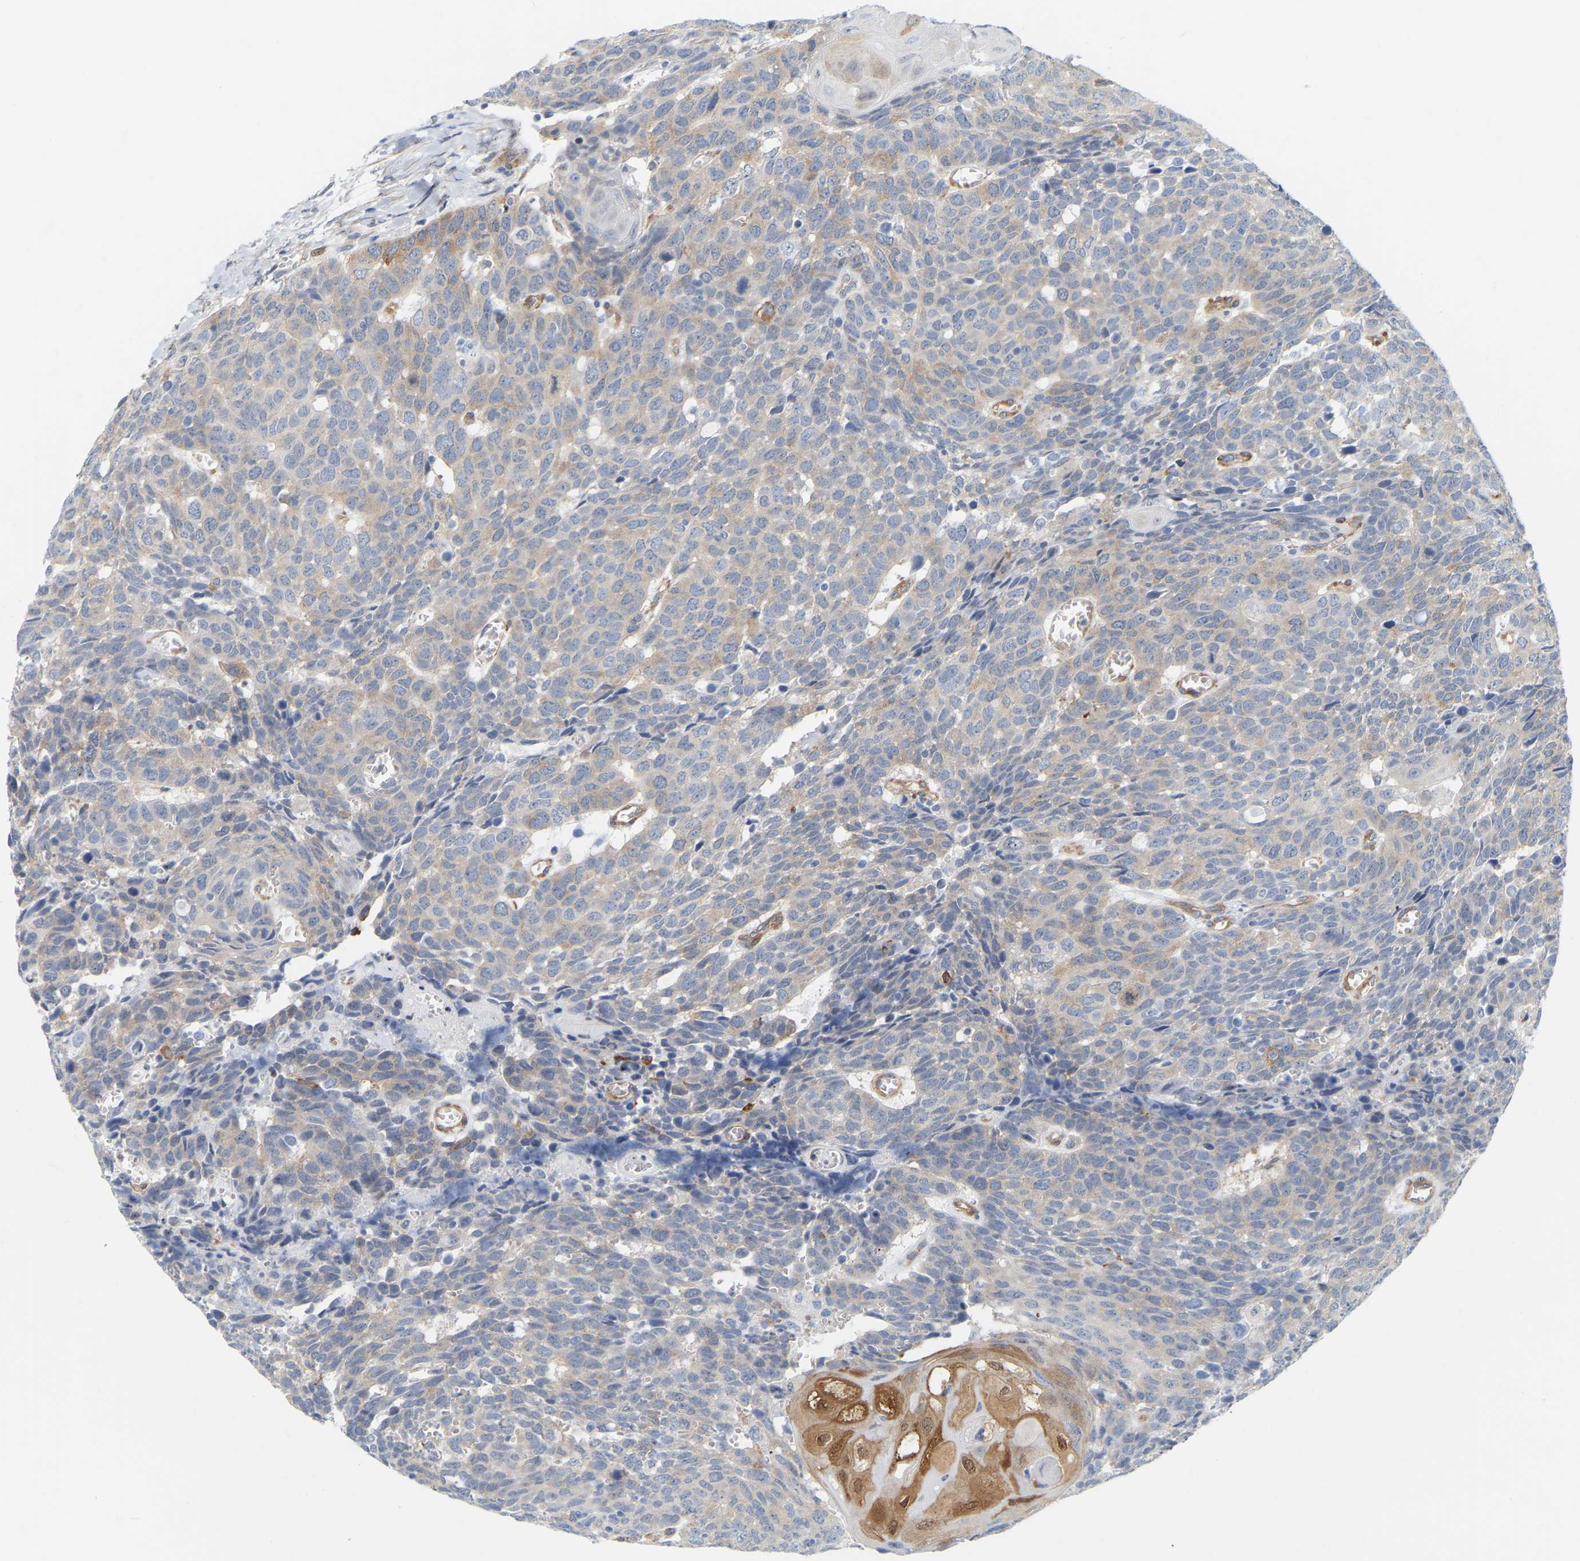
{"staining": {"intensity": "weak", "quantity": ">75%", "location": "cytoplasmic/membranous"}, "tissue": "head and neck cancer", "cell_type": "Tumor cells", "image_type": "cancer", "snomed": [{"axis": "morphology", "description": "Squamous cell carcinoma, NOS"}, {"axis": "topography", "description": "Head-Neck"}], "caption": "Protein positivity by immunohistochemistry shows weak cytoplasmic/membranous staining in about >75% of tumor cells in head and neck squamous cell carcinoma.", "gene": "RAPH1", "patient": {"sex": "male", "age": 66}}